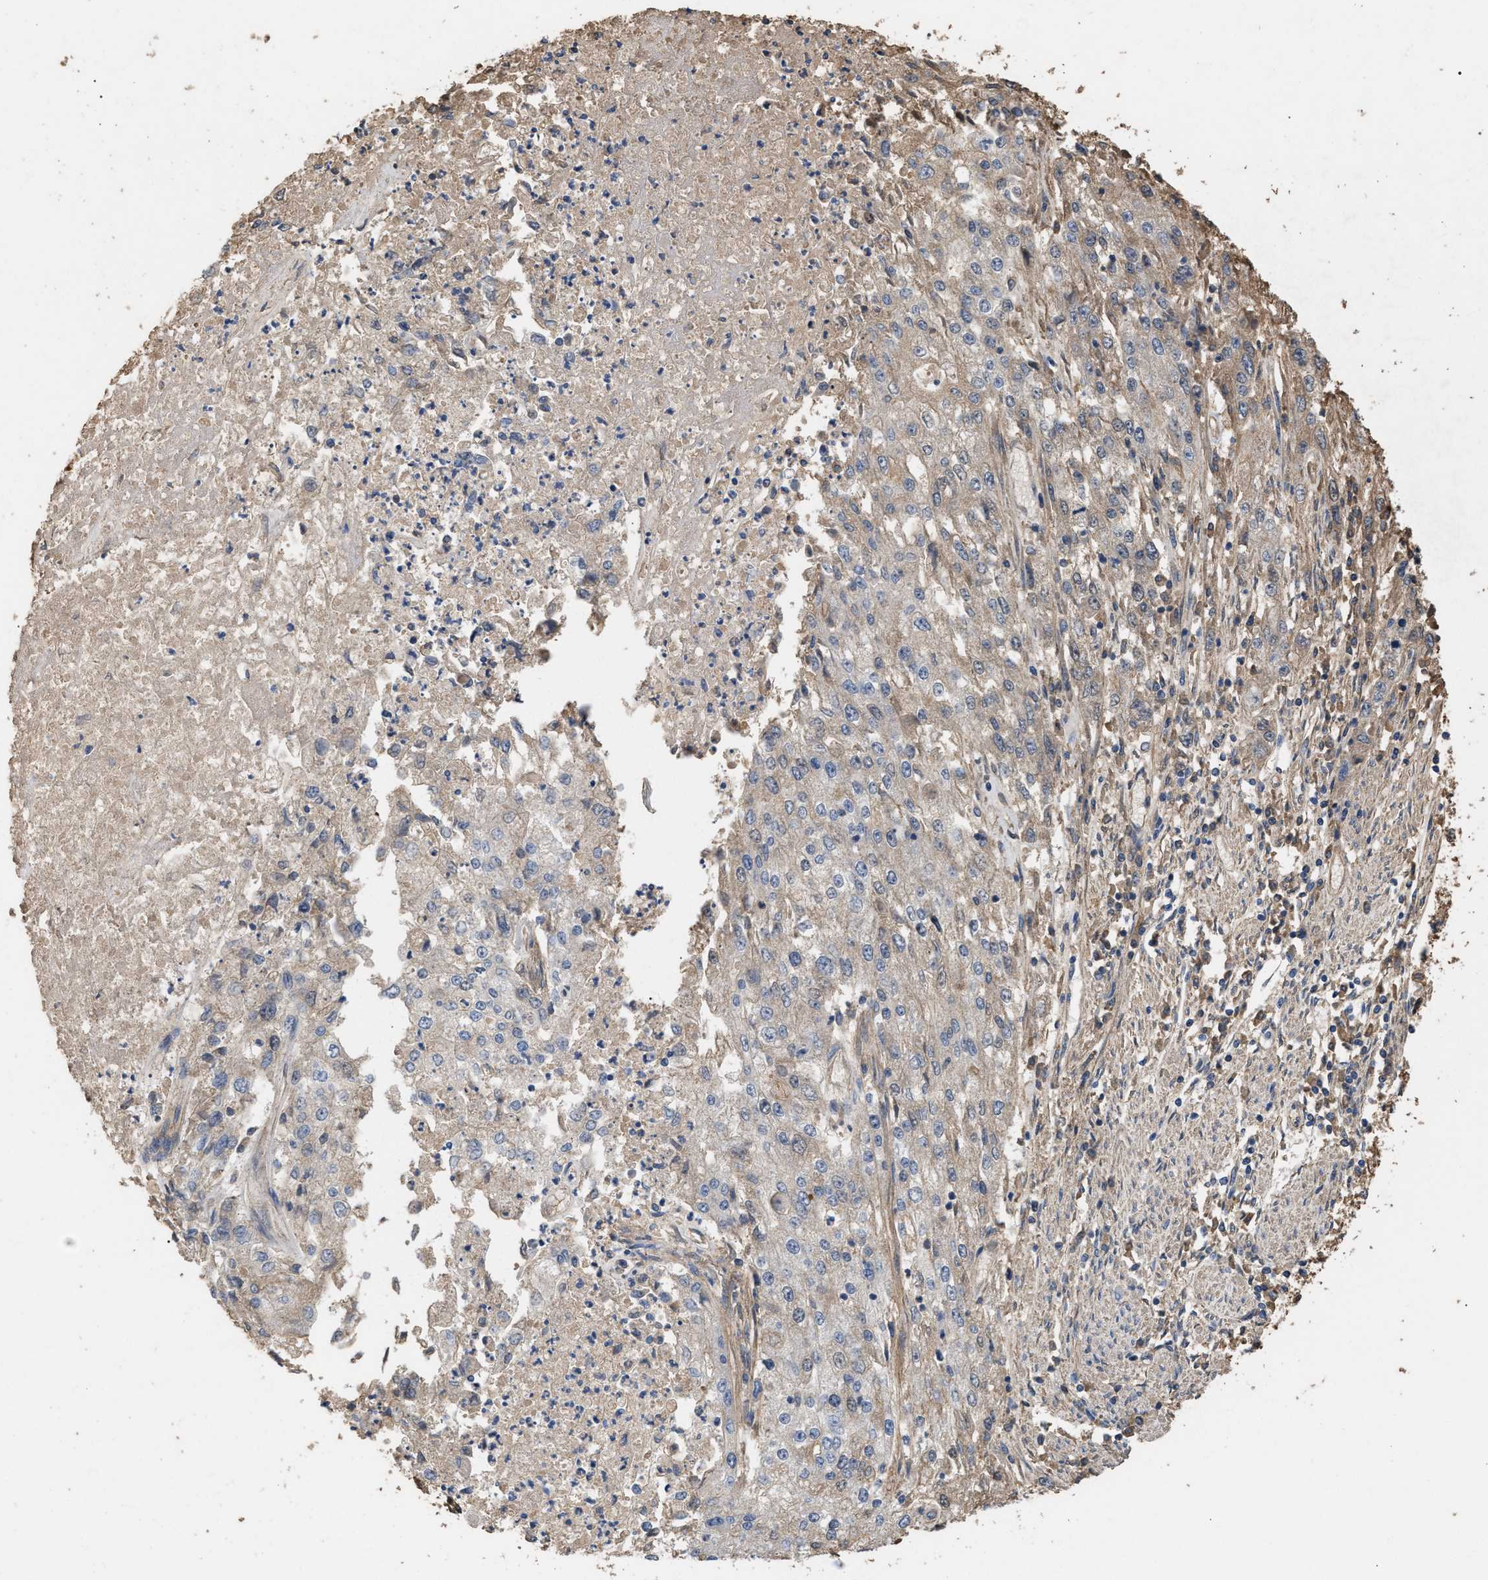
{"staining": {"intensity": "weak", "quantity": "<25%", "location": "cytoplasmic/membranous"}, "tissue": "endometrial cancer", "cell_type": "Tumor cells", "image_type": "cancer", "snomed": [{"axis": "morphology", "description": "Adenocarcinoma, NOS"}, {"axis": "topography", "description": "Endometrium"}], "caption": "A micrograph of endometrial cancer (adenocarcinoma) stained for a protein shows no brown staining in tumor cells.", "gene": "HTRA3", "patient": {"sex": "female", "age": 49}}